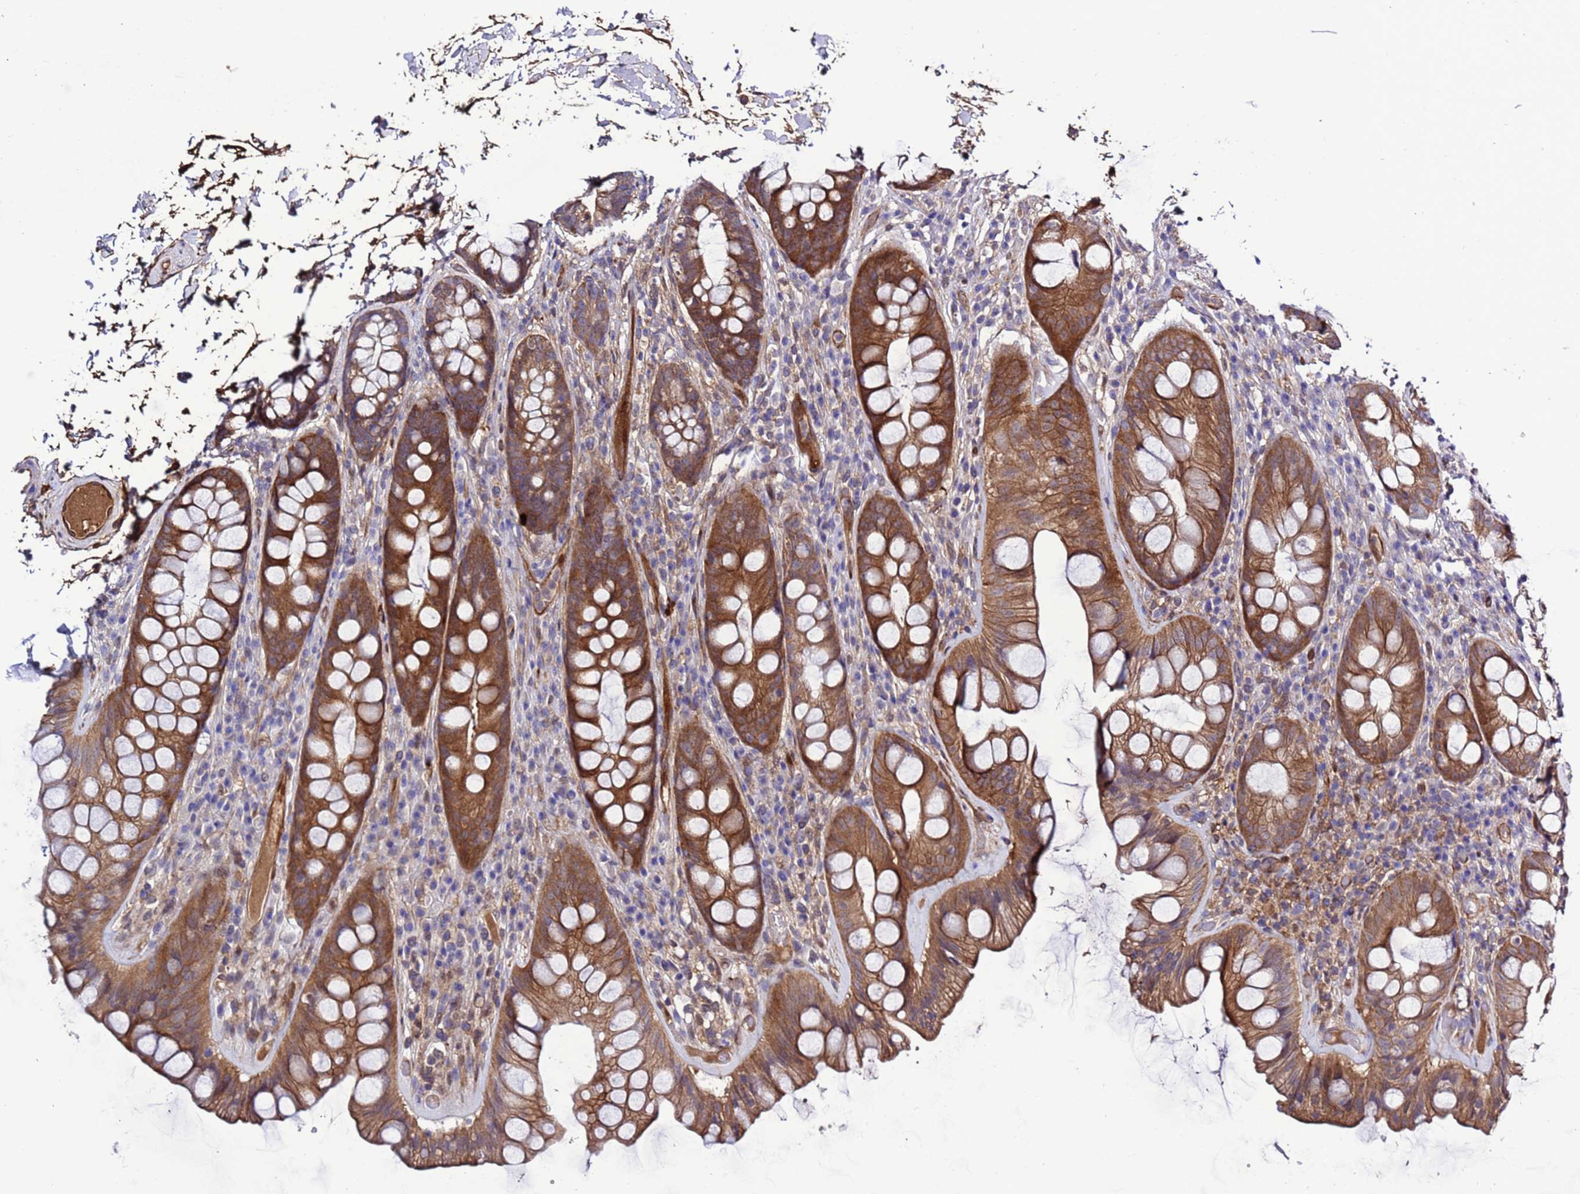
{"staining": {"intensity": "strong", "quantity": ">75%", "location": "cytoplasmic/membranous"}, "tissue": "rectum", "cell_type": "Glandular cells", "image_type": "normal", "snomed": [{"axis": "morphology", "description": "Normal tissue, NOS"}, {"axis": "topography", "description": "Rectum"}], "caption": "Protein expression by immunohistochemistry displays strong cytoplasmic/membranous staining in approximately >75% of glandular cells in unremarkable rectum. Ihc stains the protein of interest in brown and the nuclei are stained blue.", "gene": "FOXRED1", "patient": {"sex": "male", "age": 74}}